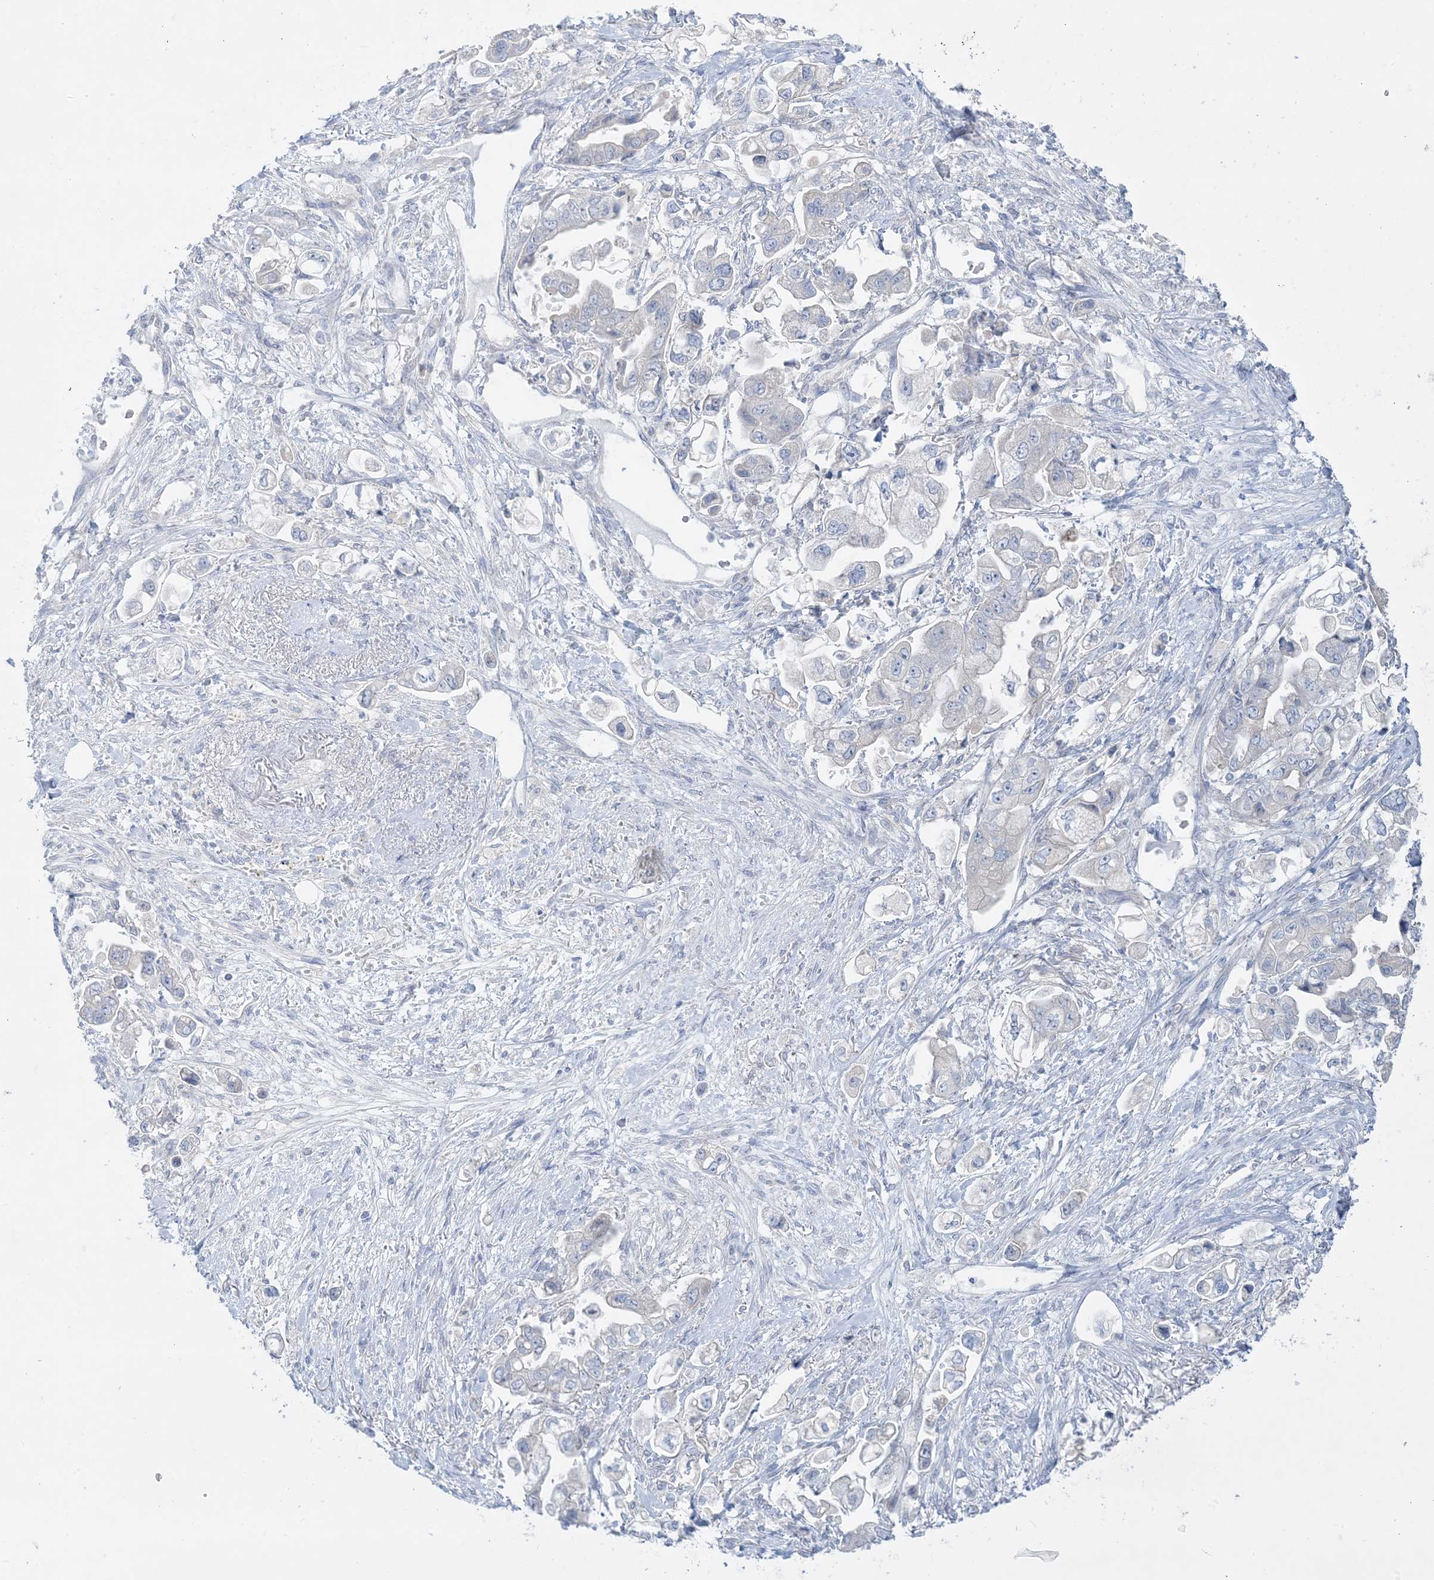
{"staining": {"intensity": "negative", "quantity": "none", "location": "none"}, "tissue": "stomach cancer", "cell_type": "Tumor cells", "image_type": "cancer", "snomed": [{"axis": "morphology", "description": "Adenocarcinoma, NOS"}, {"axis": "topography", "description": "Stomach"}], "caption": "This is a photomicrograph of IHC staining of adenocarcinoma (stomach), which shows no staining in tumor cells.", "gene": "FAM184A", "patient": {"sex": "male", "age": 62}}